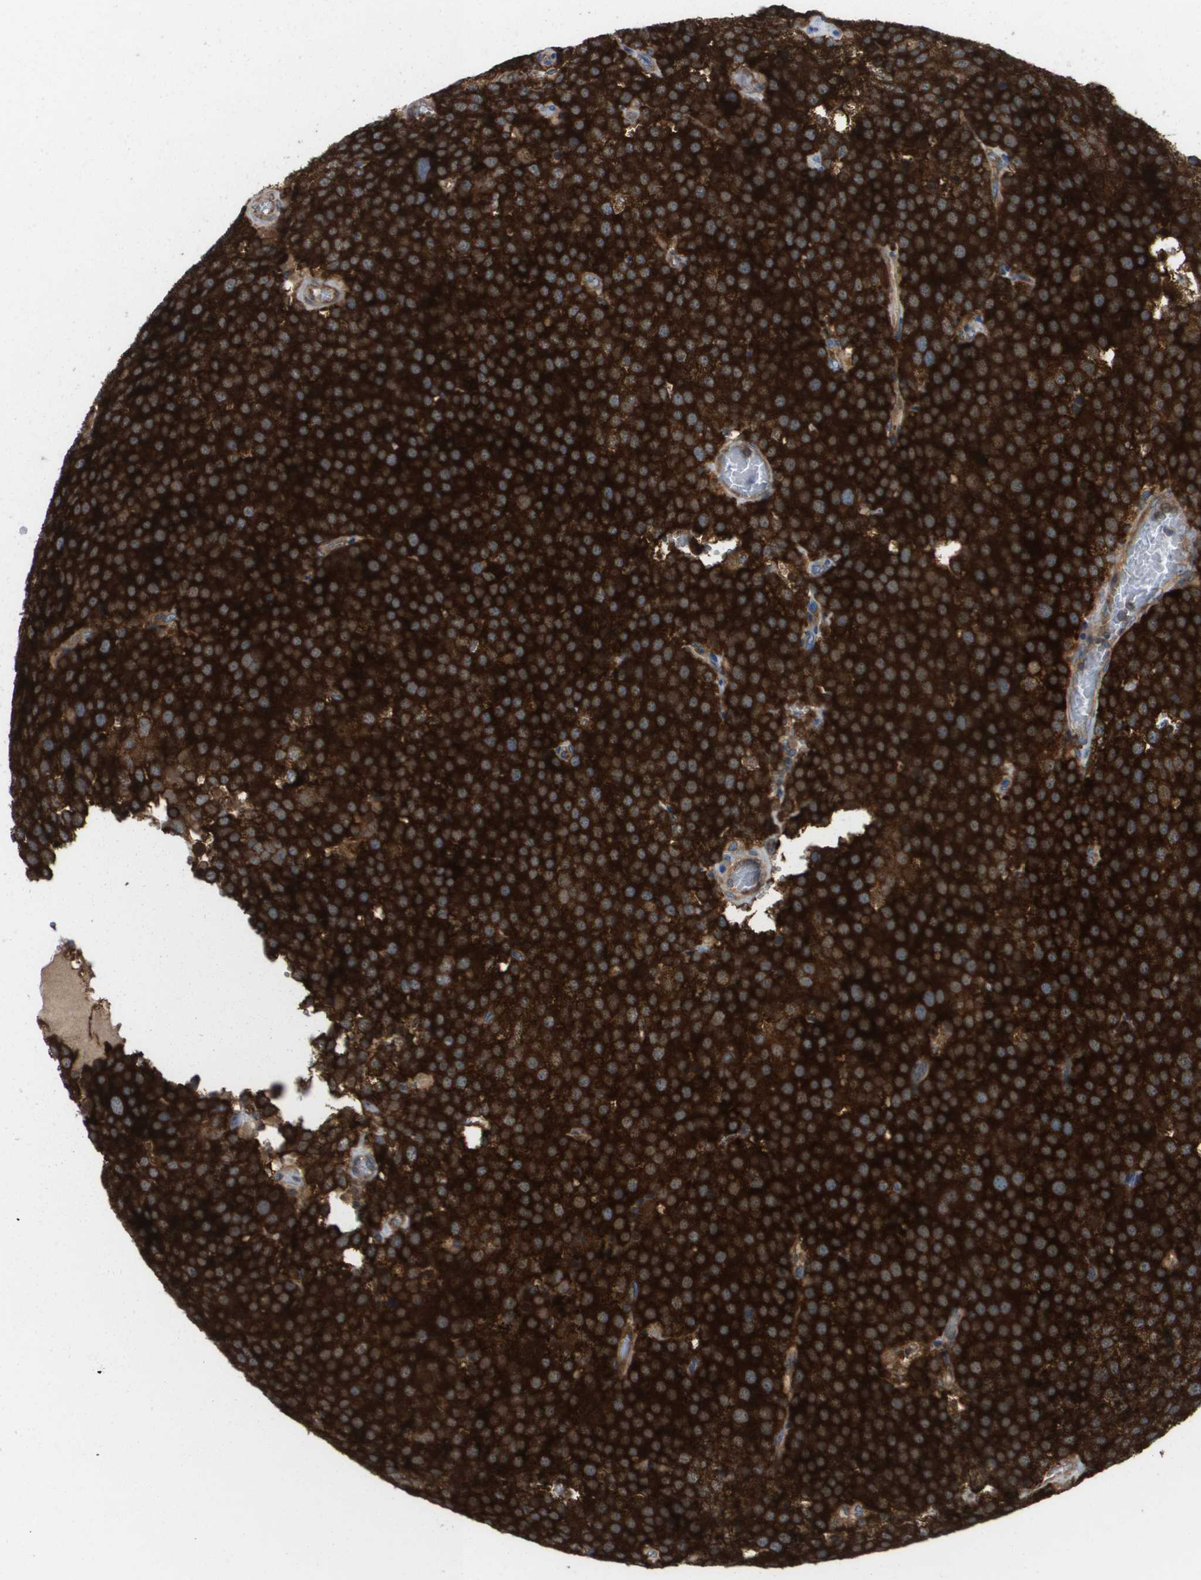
{"staining": {"intensity": "strong", "quantity": ">75%", "location": "cytoplasmic/membranous"}, "tissue": "testis cancer", "cell_type": "Tumor cells", "image_type": "cancer", "snomed": [{"axis": "morphology", "description": "Normal tissue, NOS"}, {"axis": "morphology", "description": "Seminoma, NOS"}, {"axis": "topography", "description": "Testis"}], "caption": "An image showing strong cytoplasmic/membranous staining in about >75% of tumor cells in testis cancer, as visualized by brown immunohistochemical staining.", "gene": "EIF4G2", "patient": {"sex": "male", "age": 71}}